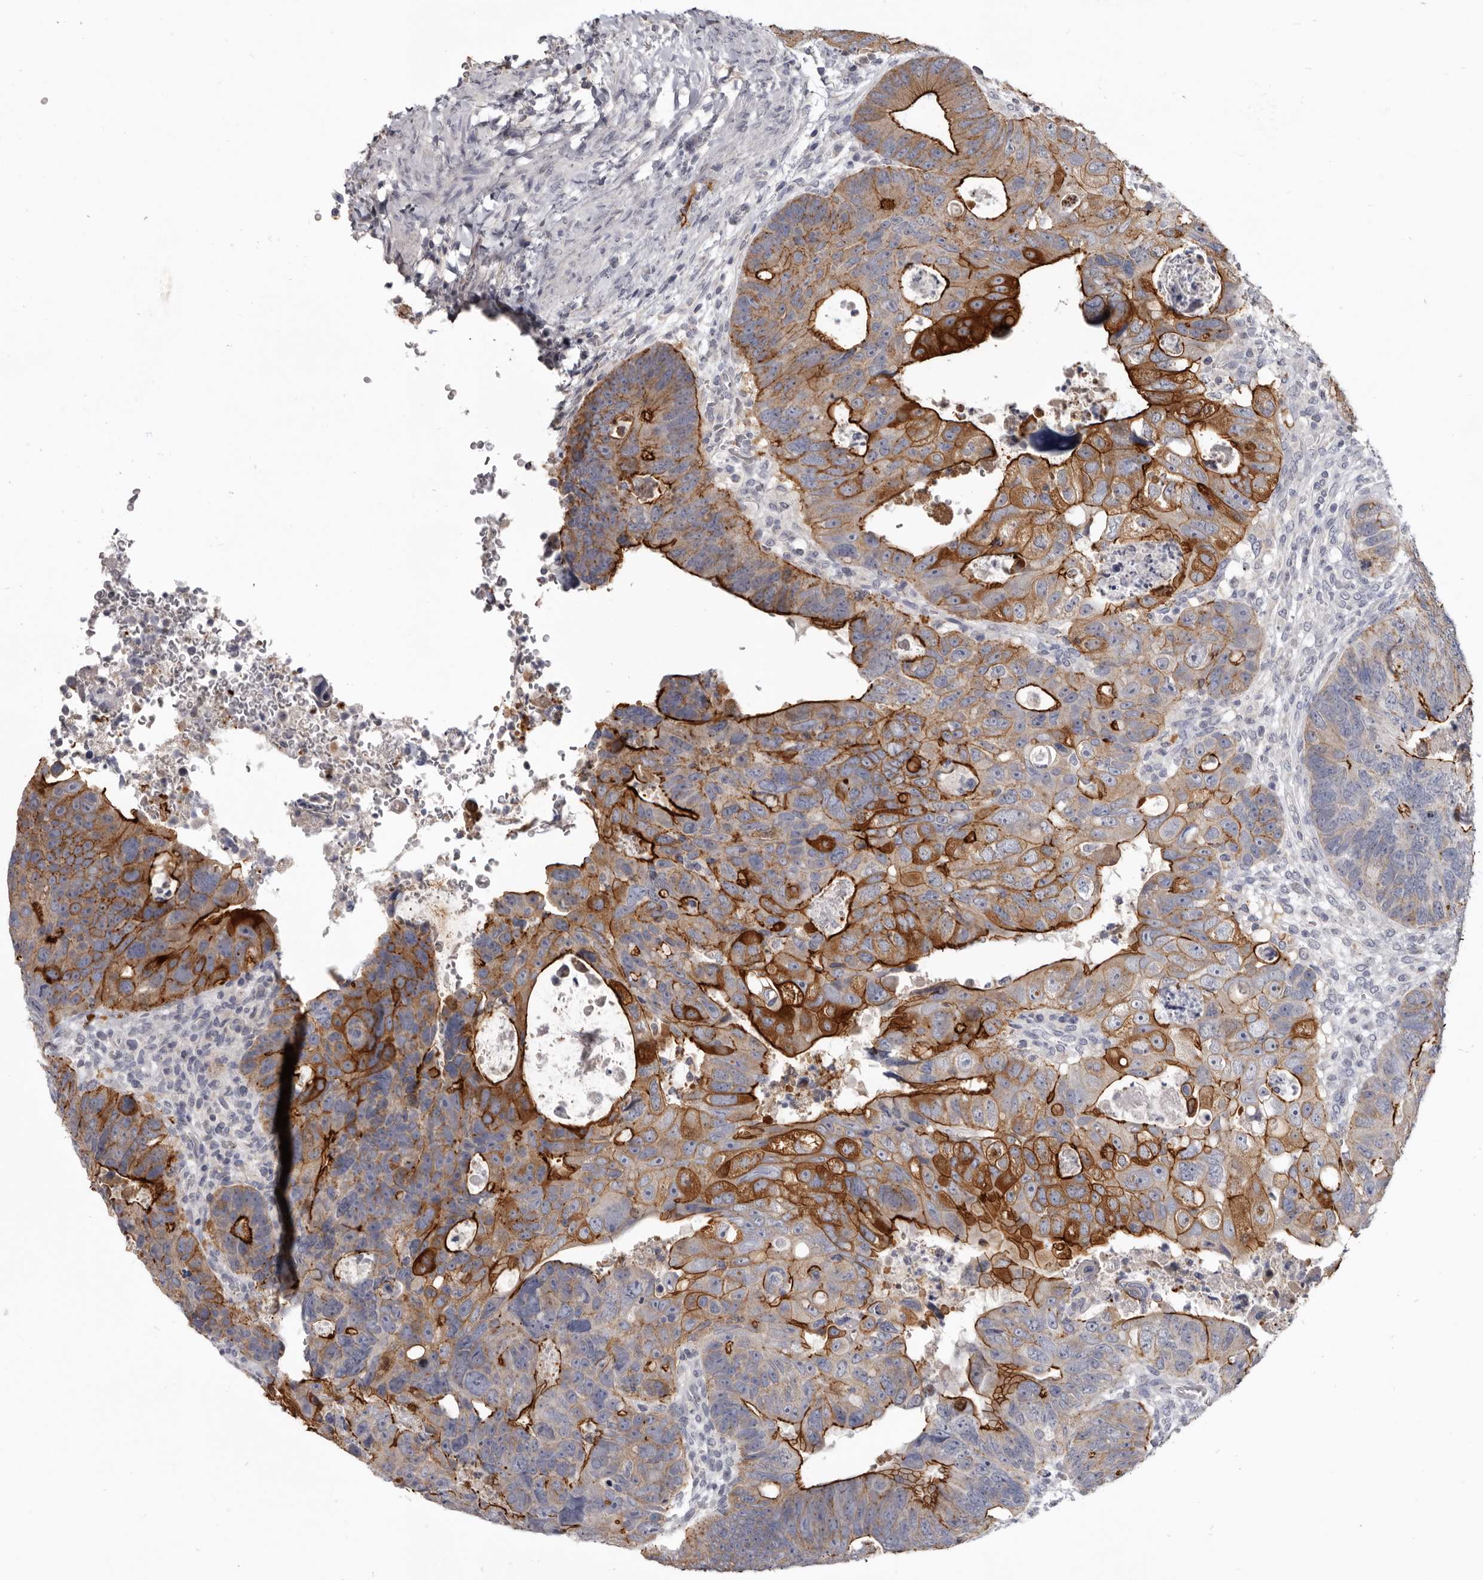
{"staining": {"intensity": "strong", "quantity": ">75%", "location": "cytoplasmic/membranous"}, "tissue": "colorectal cancer", "cell_type": "Tumor cells", "image_type": "cancer", "snomed": [{"axis": "morphology", "description": "Adenocarcinoma, NOS"}, {"axis": "topography", "description": "Rectum"}], "caption": "Strong cytoplasmic/membranous protein expression is appreciated in about >75% of tumor cells in colorectal cancer (adenocarcinoma).", "gene": "CGN", "patient": {"sex": "male", "age": 59}}